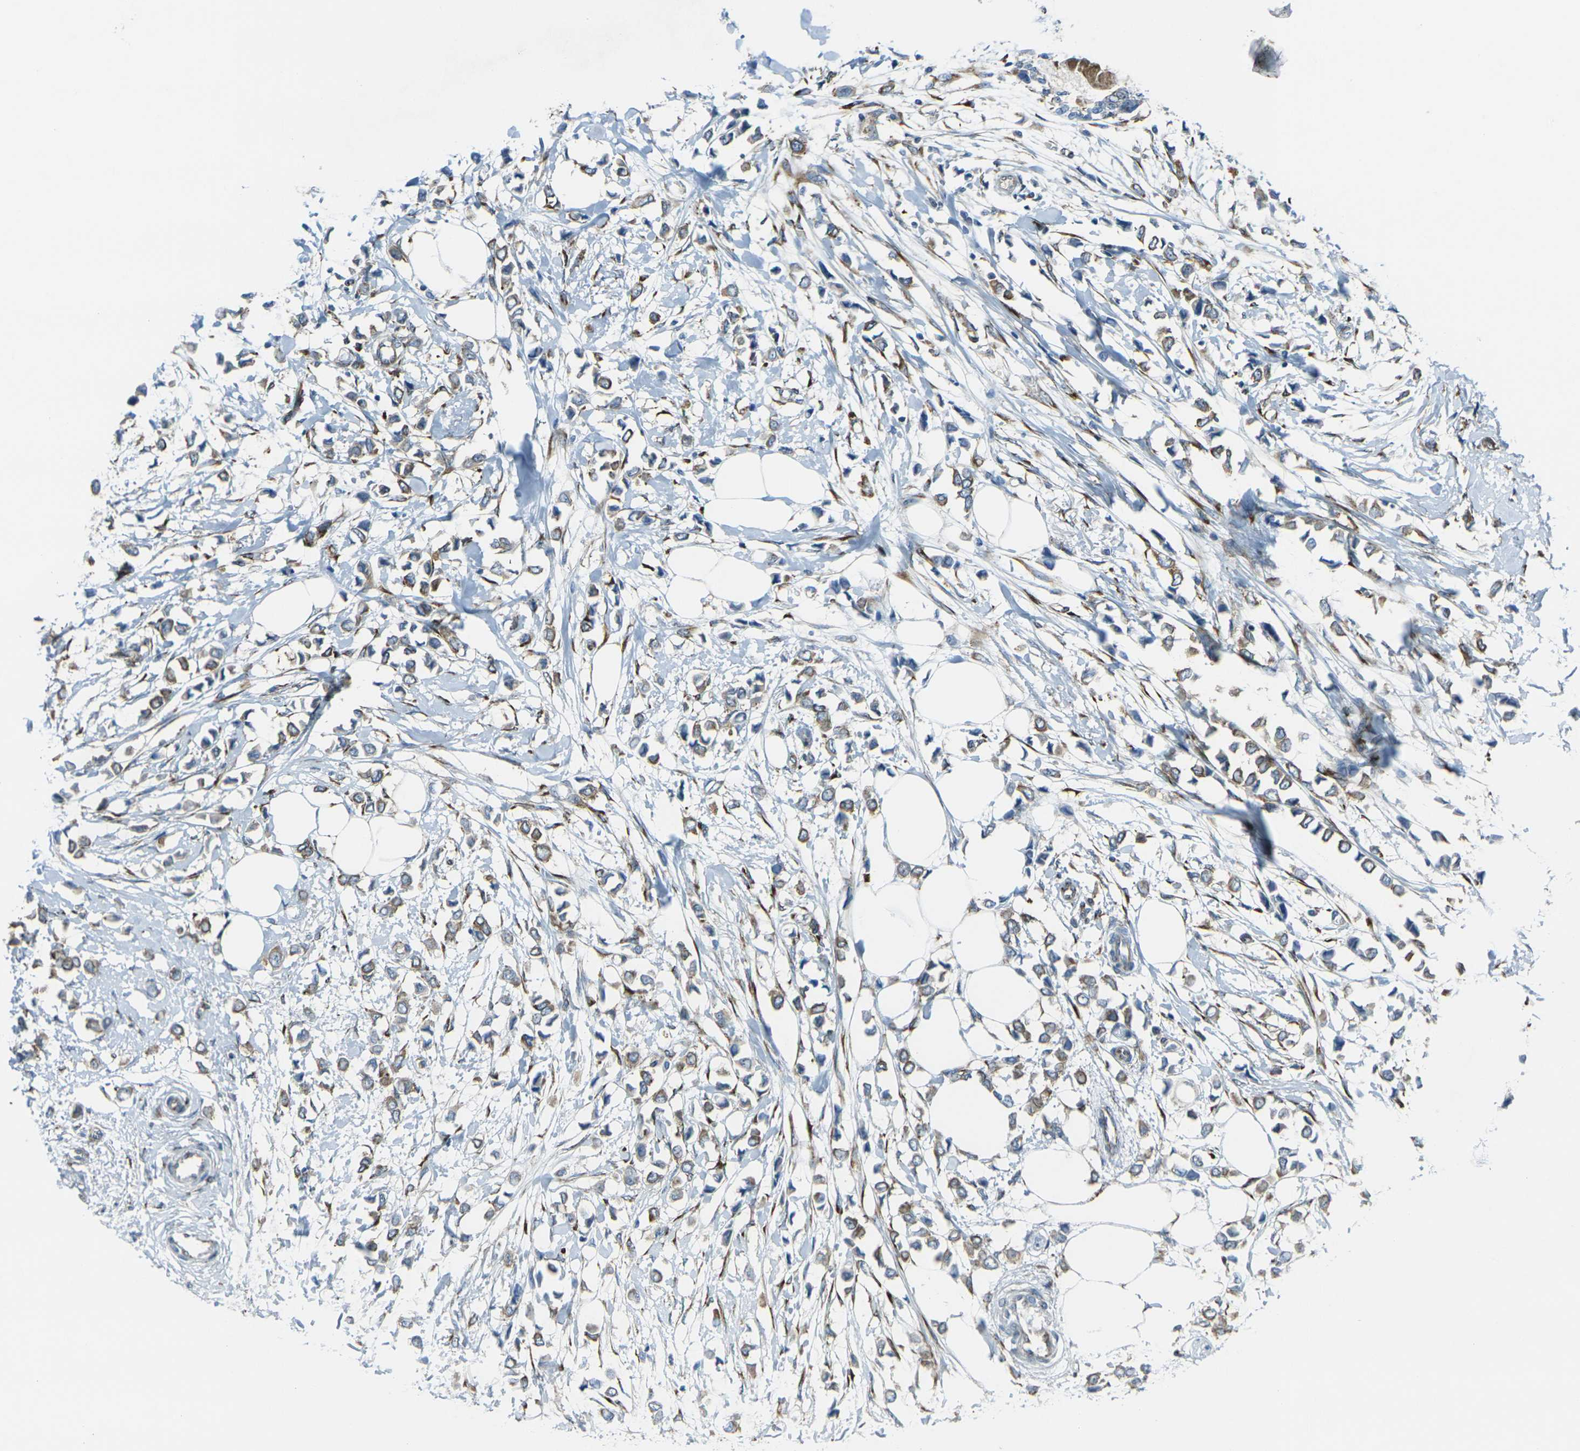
{"staining": {"intensity": "moderate", "quantity": ">75%", "location": "cytoplasmic/membranous"}, "tissue": "breast cancer", "cell_type": "Tumor cells", "image_type": "cancer", "snomed": [{"axis": "morphology", "description": "Lobular carcinoma"}, {"axis": "topography", "description": "Breast"}], "caption": "The image reveals staining of breast cancer (lobular carcinoma), revealing moderate cytoplasmic/membranous protein positivity (brown color) within tumor cells. (brown staining indicates protein expression, while blue staining denotes nuclei).", "gene": "CELSR2", "patient": {"sex": "female", "age": 51}}